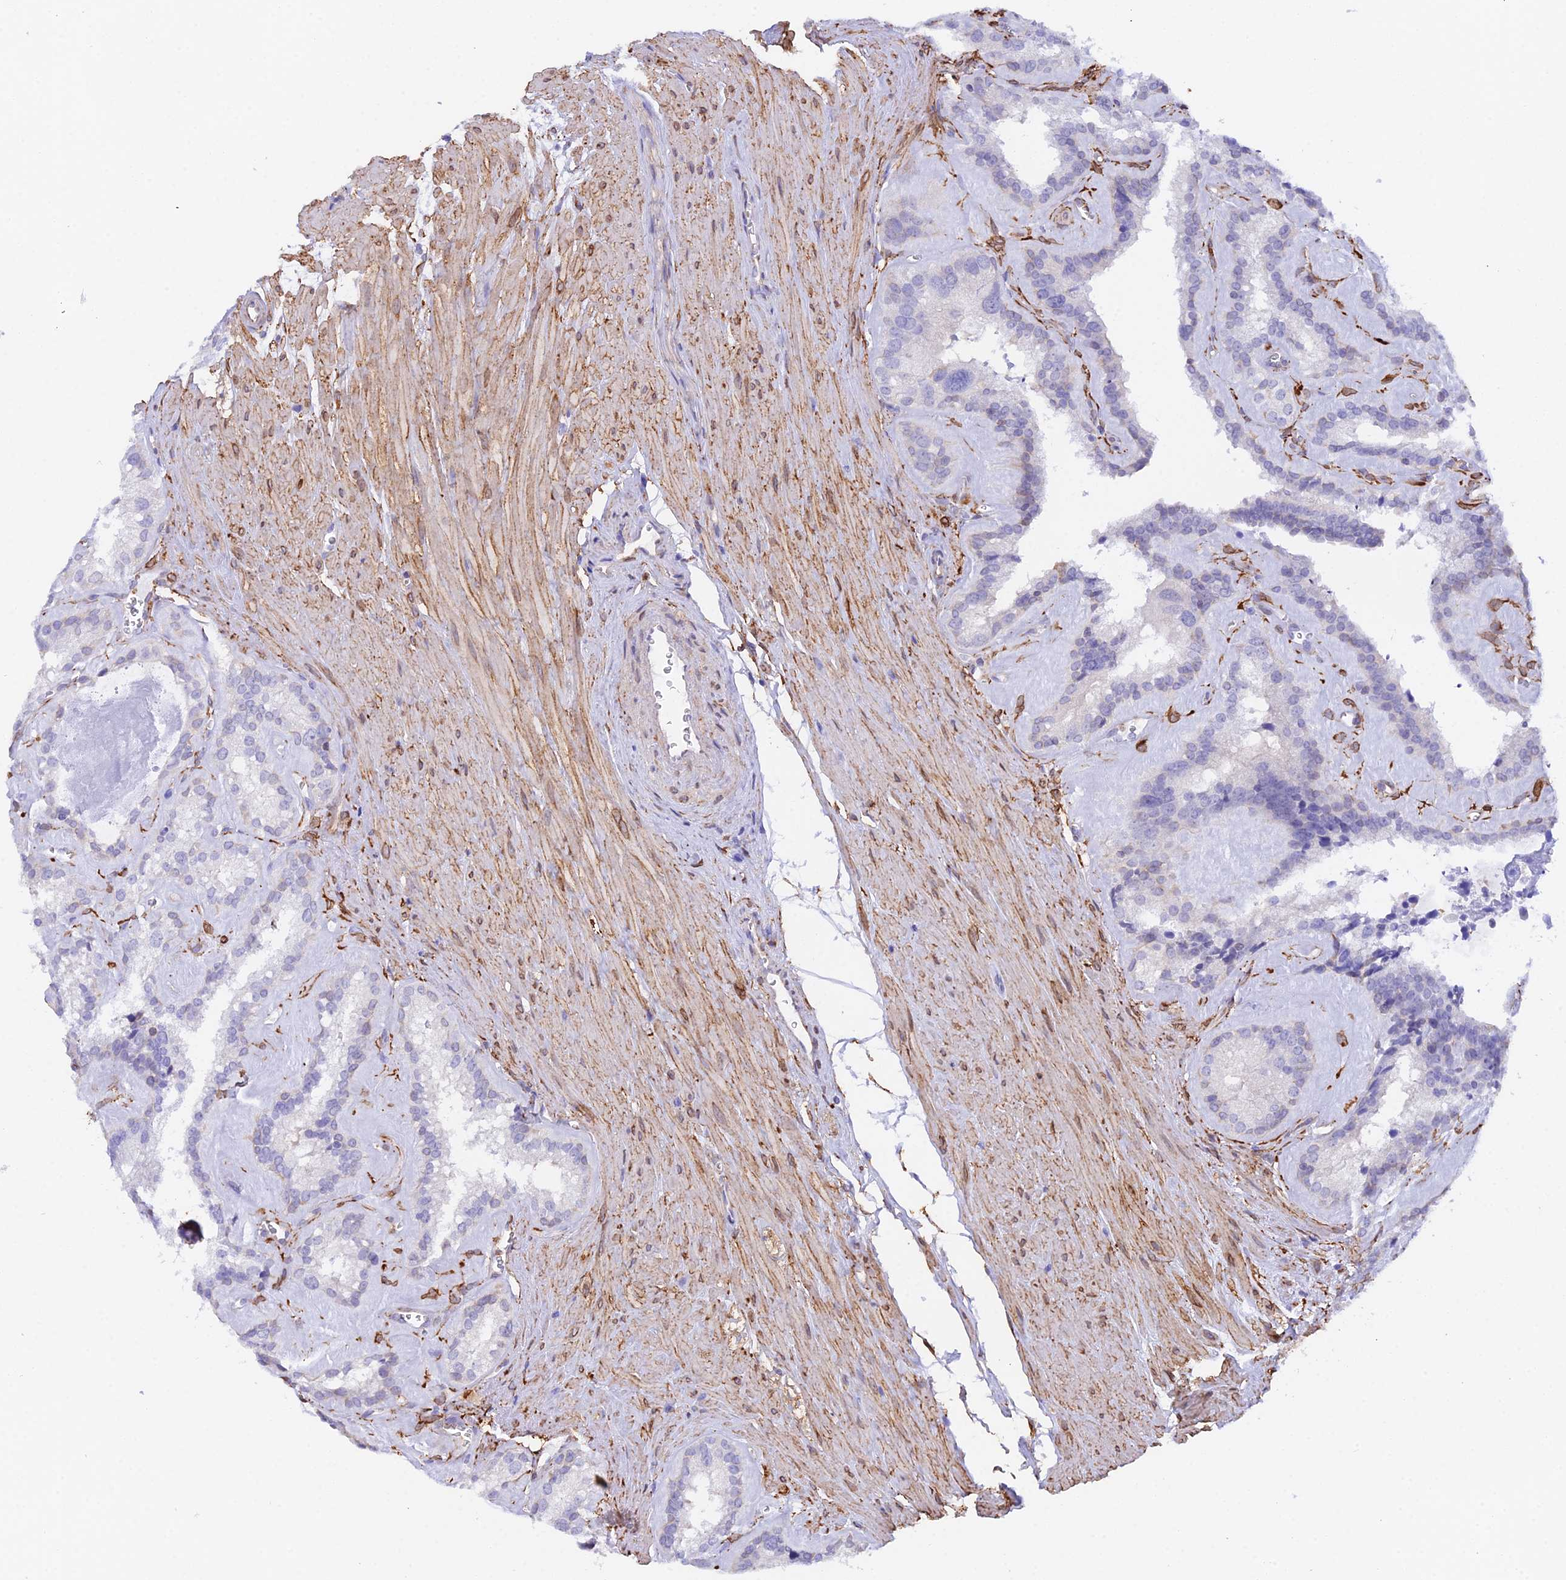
{"staining": {"intensity": "weak", "quantity": "<25%", "location": "cytoplasmic/membranous"}, "tissue": "seminal vesicle", "cell_type": "Glandular cells", "image_type": "normal", "snomed": [{"axis": "morphology", "description": "Normal tissue, NOS"}, {"axis": "topography", "description": "Prostate"}, {"axis": "topography", "description": "Seminal veicle"}], "caption": "High power microscopy histopathology image of an immunohistochemistry (IHC) photomicrograph of normal seminal vesicle, revealing no significant staining in glandular cells.", "gene": "MXRA7", "patient": {"sex": "male", "age": 59}}